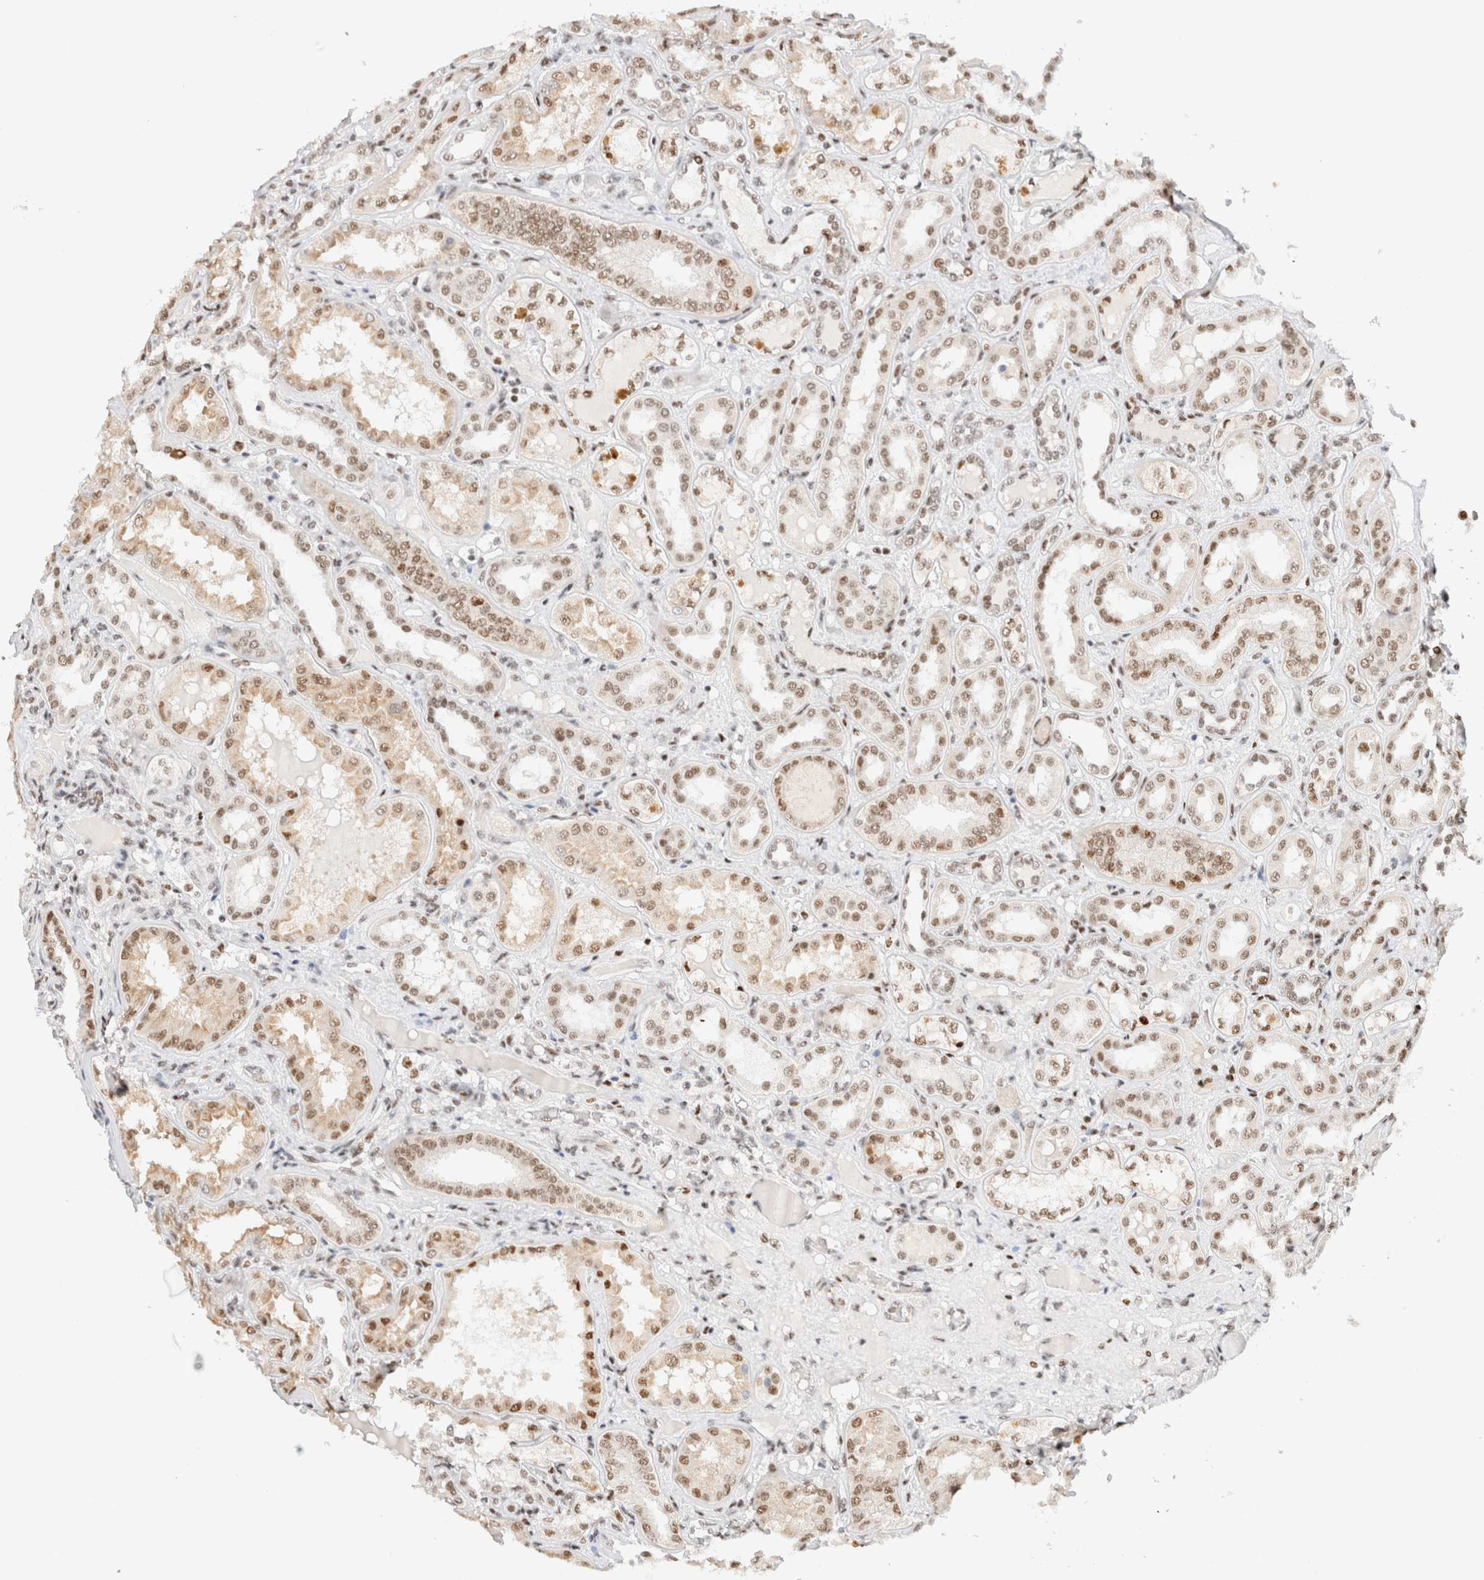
{"staining": {"intensity": "moderate", "quantity": "25%-75%", "location": "cytoplasmic/membranous,nuclear"}, "tissue": "kidney", "cell_type": "Cells in glomeruli", "image_type": "normal", "snomed": [{"axis": "morphology", "description": "Normal tissue, NOS"}, {"axis": "topography", "description": "Kidney"}], "caption": "This image shows immunohistochemistry staining of benign kidney, with medium moderate cytoplasmic/membranous,nuclear positivity in about 25%-75% of cells in glomeruli.", "gene": "ZNF282", "patient": {"sex": "female", "age": 56}}